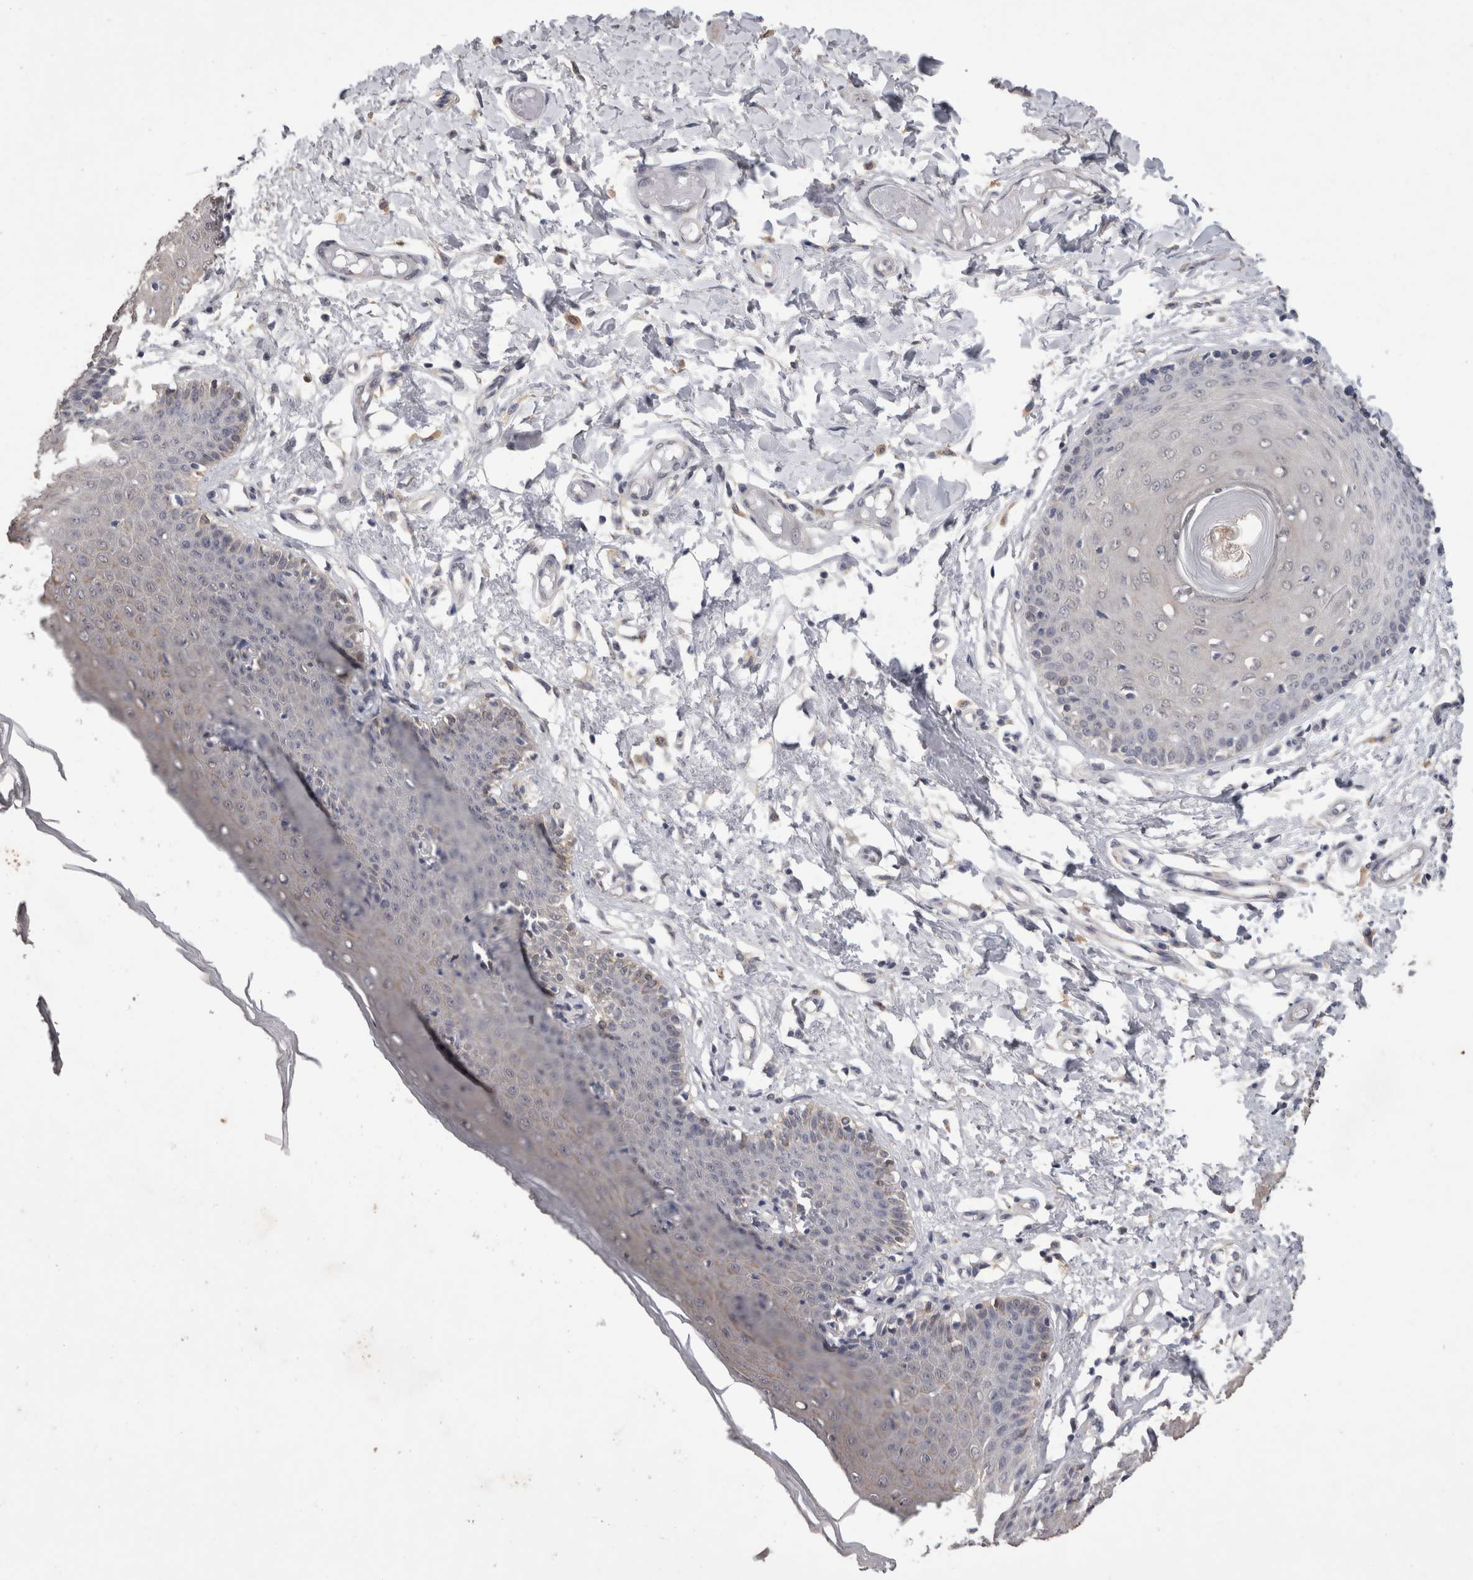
{"staining": {"intensity": "weak", "quantity": "25%-75%", "location": "cytoplasmic/membranous"}, "tissue": "skin", "cell_type": "Epidermal cells", "image_type": "normal", "snomed": [{"axis": "morphology", "description": "Normal tissue, NOS"}, {"axis": "topography", "description": "Vulva"}], "caption": "Protein staining of normal skin reveals weak cytoplasmic/membranous expression in about 25%-75% of epidermal cells. (Stains: DAB in brown, nuclei in blue, Microscopy: brightfield microscopy at high magnification).", "gene": "FHOD3", "patient": {"sex": "female", "age": 66}}